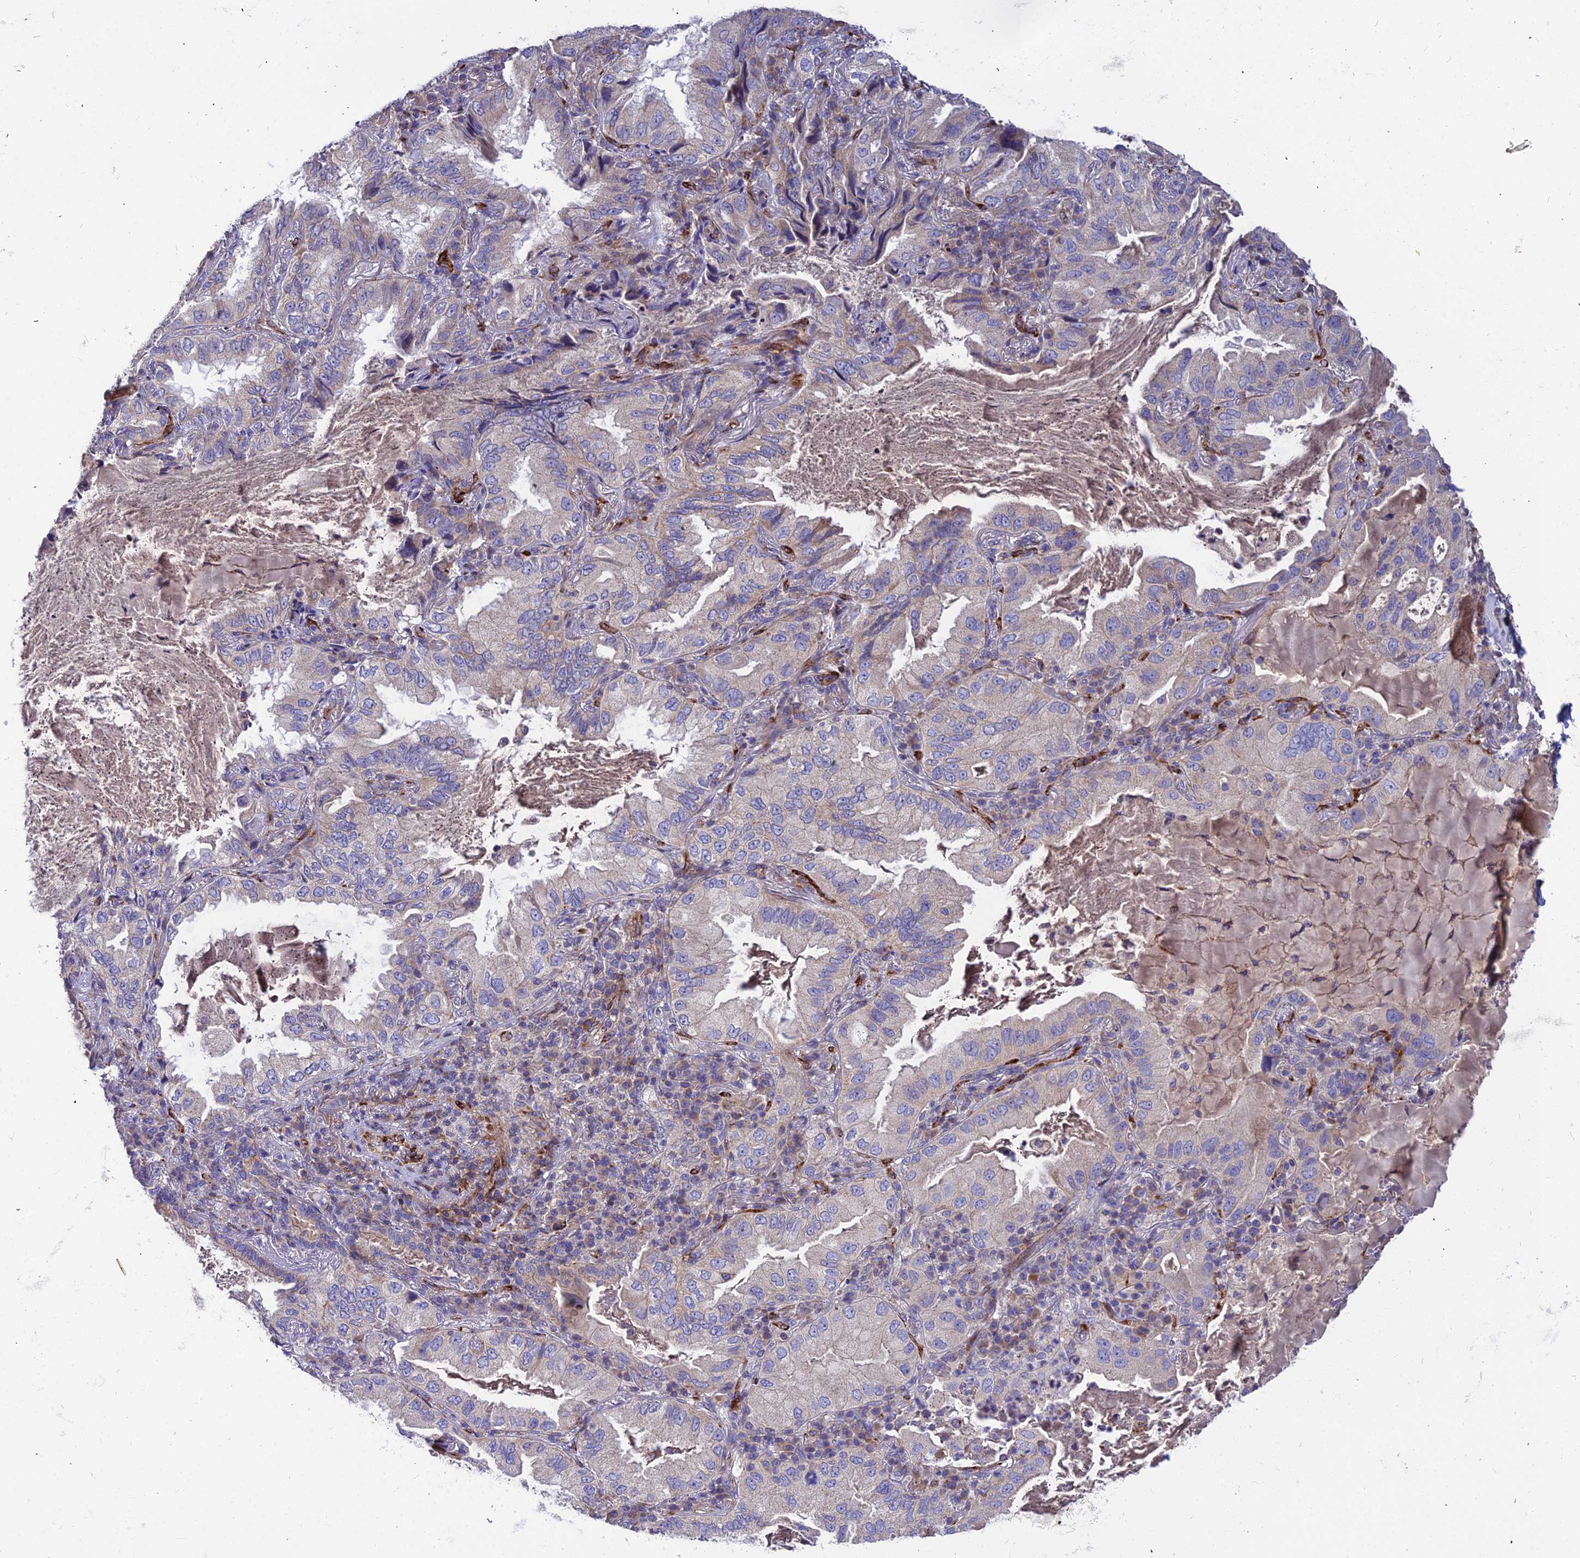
{"staining": {"intensity": "negative", "quantity": "none", "location": "none"}, "tissue": "lung cancer", "cell_type": "Tumor cells", "image_type": "cancer", "snomed": [{"axis": "morphology", "description": "Adenocarcinoma, NOS"}, {"axis": "topography", "description": "Lung"}], "caption": "The immunohistochemistry (IHC) photomicrograph has no significant expression in tumor cells of lung cancer tissue. (IHC, brightfield microscopy, high magnification).", "gene": "ASPHD1", "patient": {"sex": "female", "age": 69}}